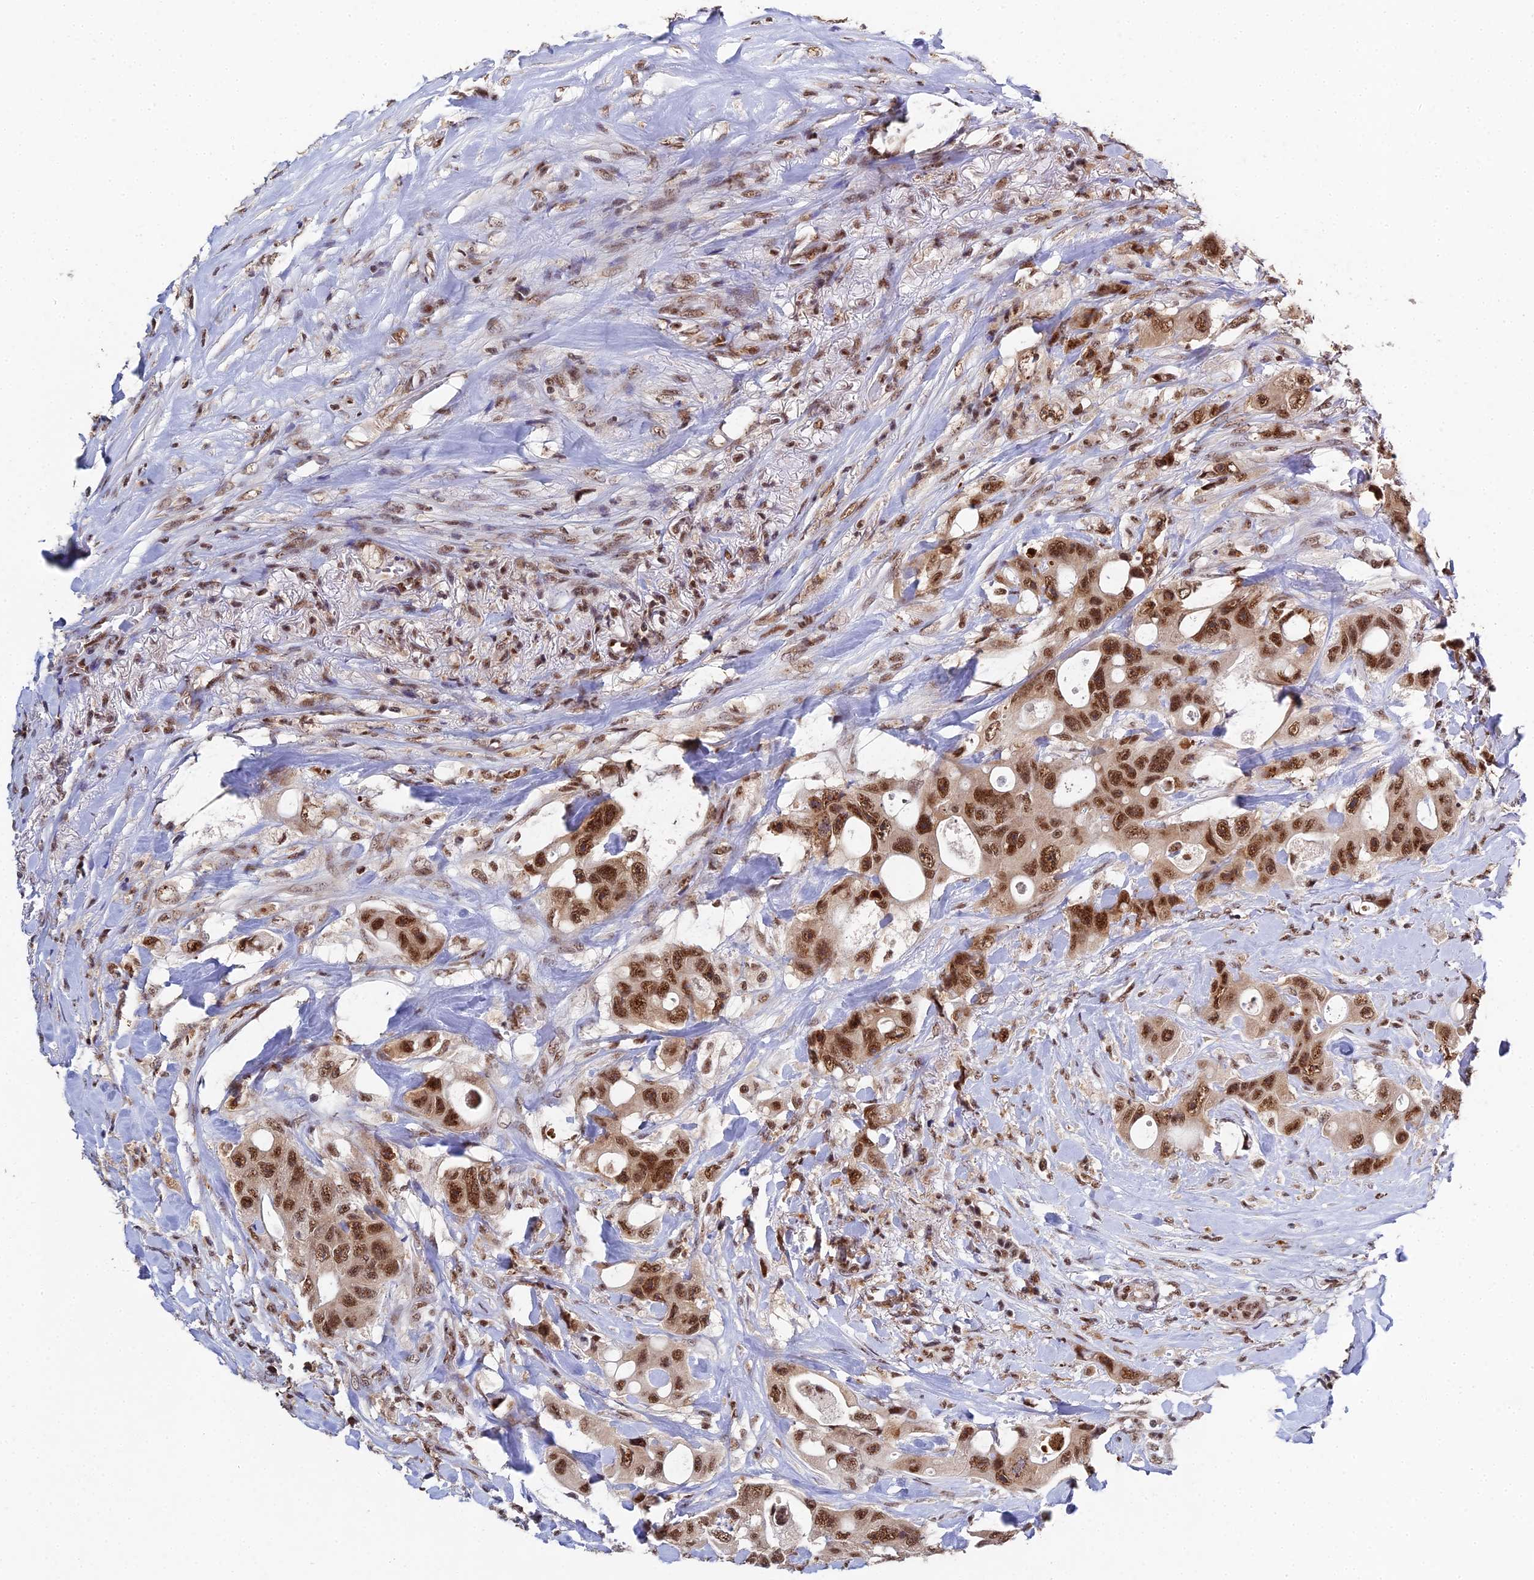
{"staining": {"intensity": "moderate", "quantity": ">75%", "location": "nuclear"}, "tissue": "colorectal cancer", "cell_type": "Tumor cells", "image_type": "cancer", "snomed": [{"axis": "morphology", "description": "Adenocarcinoma, NOS"}, {"axis": "topography", "description": "Colon"}], "caption": "Tumor cells show medium levels of moderate nuclear expression in about >75% of cells in human adenocarcinoma (colorectal). The staining was performed using DAB, with brown indicating positive protein expression. Nuclei are stained blue with hematoxylin.", "gene": "MAGOHB", "patient": {"sex": "female", "age": 46}}